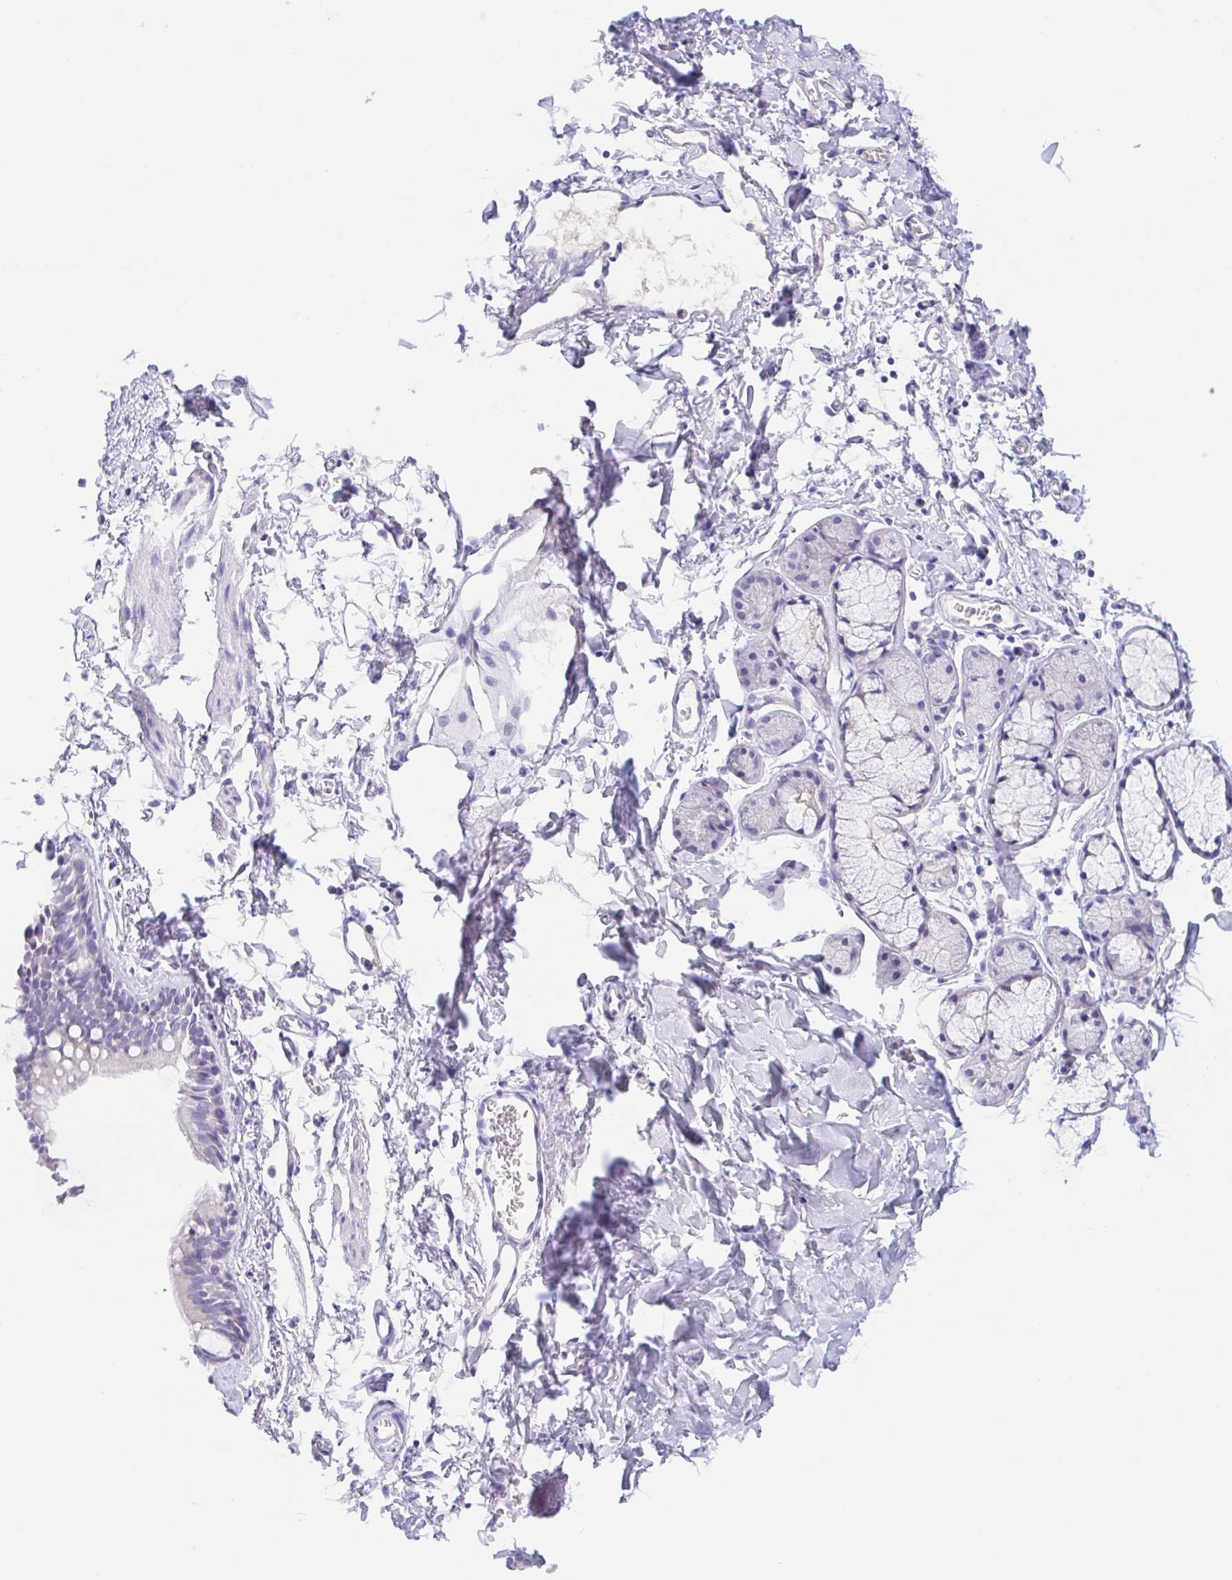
{"staining": {"intensity": "negative", "quantity": "none", "location": "none"}, "tissue": "bronchus", "cell_type": "Respiratory epithelial cells", "image_type": "normal", "snomed": [{"axis": "morphology", "description": "Normal tissue, NOS"}, {"axis": "topography", "description": "Cartilage tissue"}, {"axis": "topography", "description": "Bronchus"}], "caption": "Immunohistochemistry (IHC) photomicrograph of normal bronchus: human bronchus stained with DAB reveals no significant protein positivity in respiratory epithelial cells.", "gene": "TREH", "patient": {"sex": "female", "age": 59}}